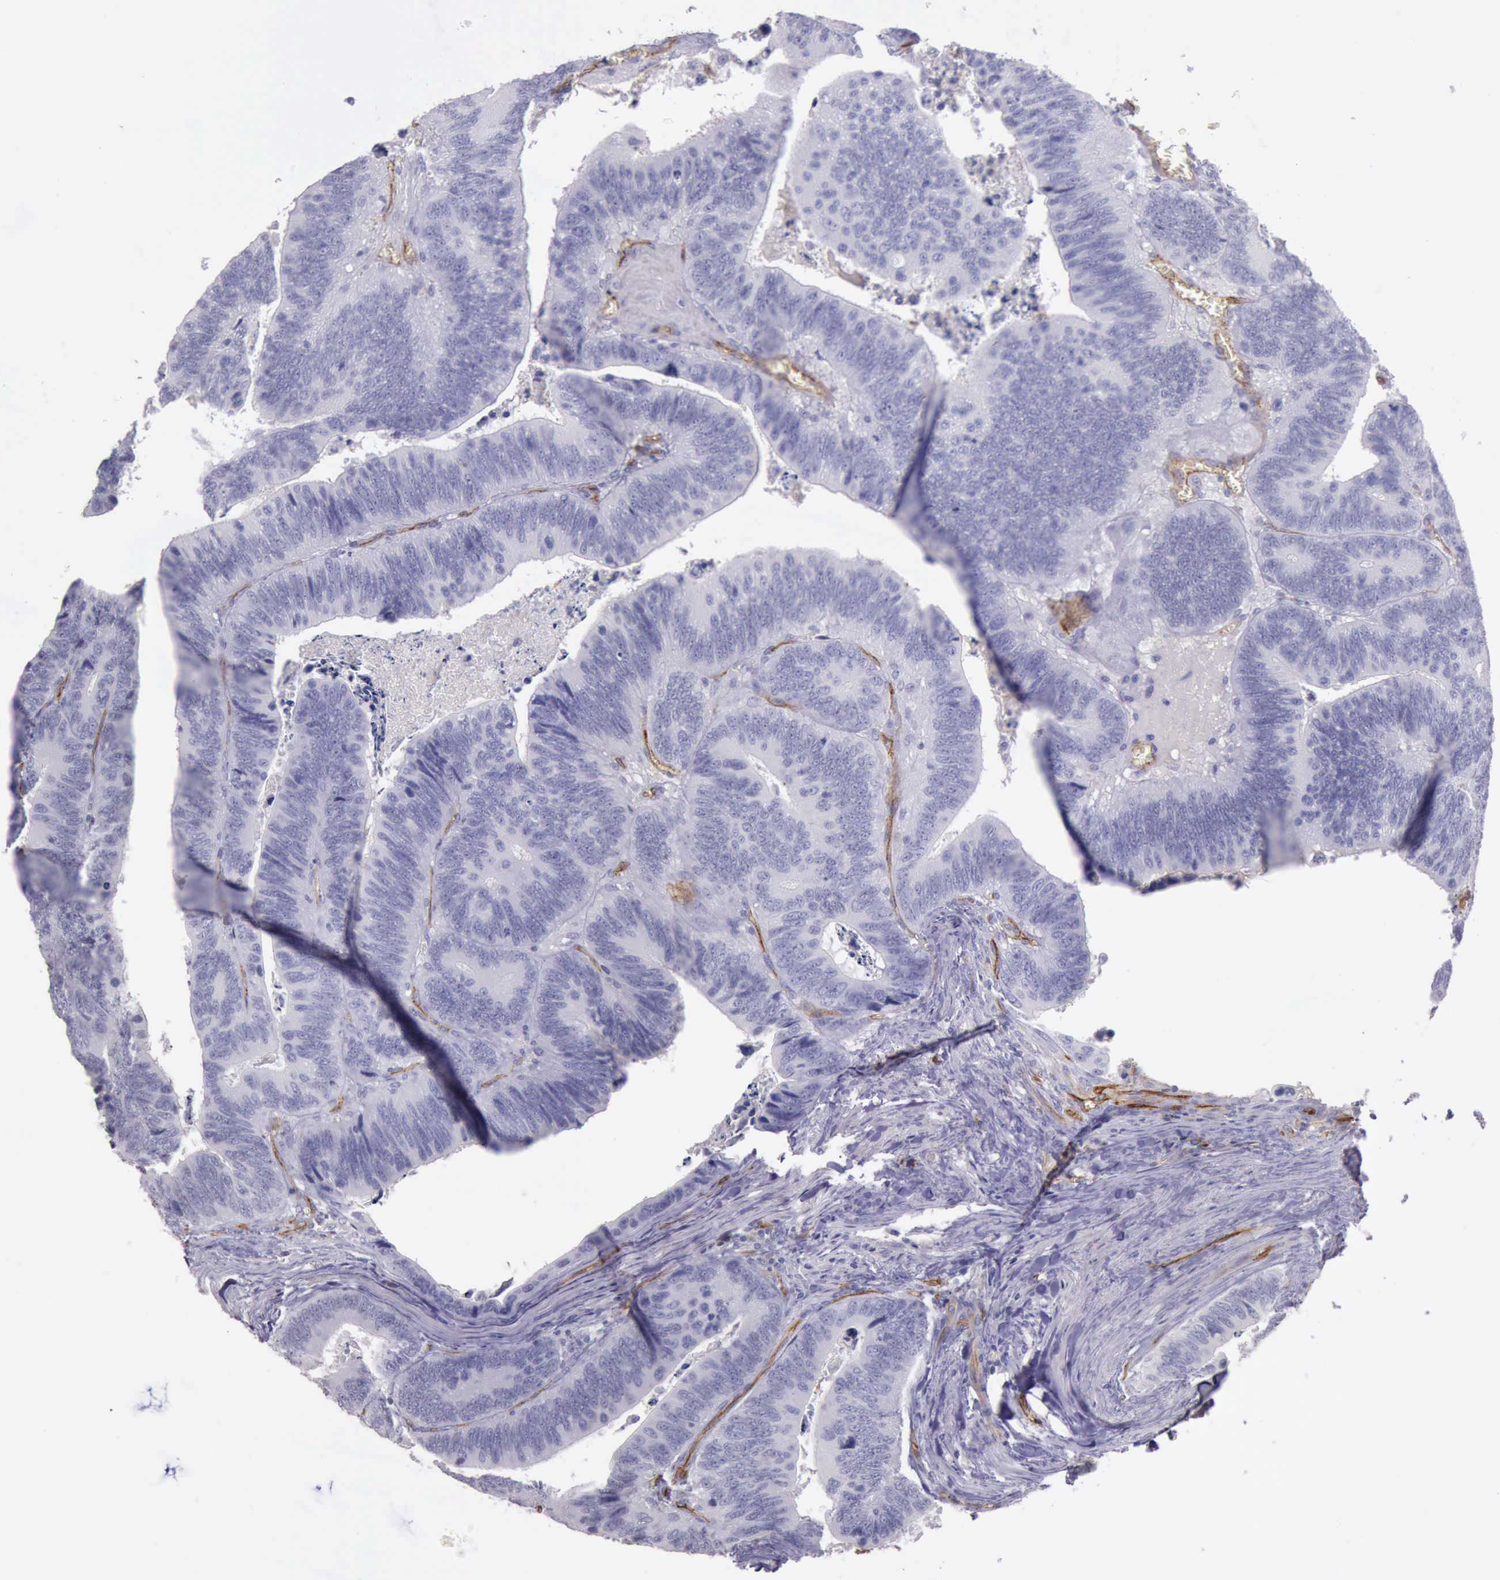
{"staining": {"intensity": "negative", "quantity": "none", "location": "none"}, "tissue": "colorectal cancer", "cell_type": "Tumor cells", "image_type": "cancer", "snomed": [{"axis": "morphology", "description": "Adenocarcinoma, NOS"}, {"axis": "topography", "description": "Colon"}], "caption": "Immunohistochemistry (IHC) micrograph of neoplastic tissue: human colorectal cancer (adenocarcinoma) stained with DAB (3,3'-diaminobenzidine) demonstrates no significant protein positivity in tumor cells. The staining is performed using DAB (3,3'-diaminobenzidine) brown chromogen with nuclei counter-stained in using hematoxylin.", "gene": "TCEANC", "patient": {"sex": "male", "age": 72}}